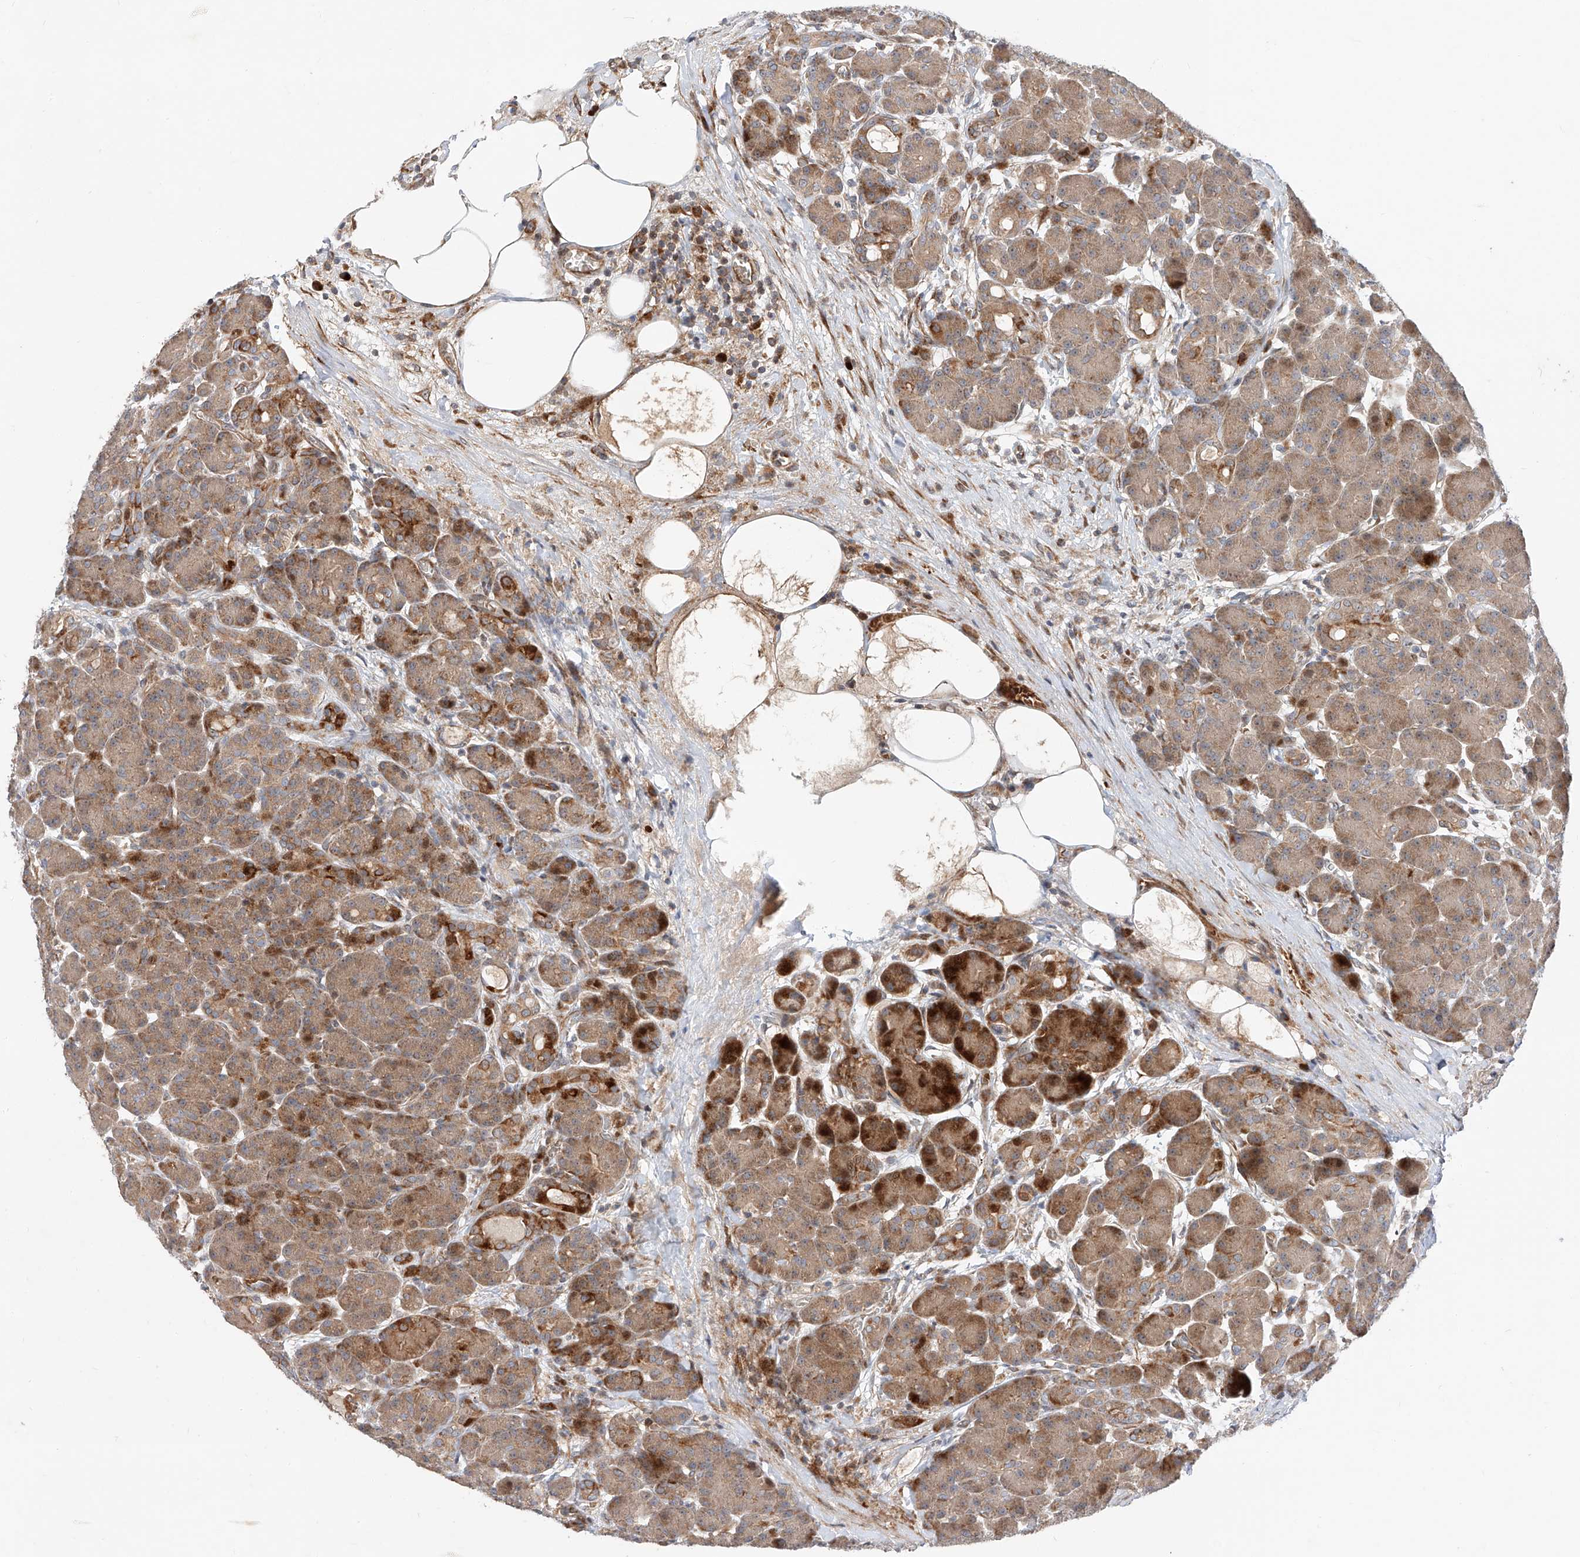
{"staining": {"intensity": "strong", "quantity": "25%-75%", "location": "cytoplasmic/membranous"}, "tissue": "pancreas", "cell_type": "Exocrine glandular cells", "image_type": "normal", "snomed": [{"axis": "morphology", "description": "Normal tissue, NOS"}, {"axis": "topography", "description": "Pancreas"}], "caption": "Immunohistochemistry (IHC) (DAB) staining of normal human pancreas displays strong cytoplasmic/membranous protein staining in about 25%-75% of exocrine glandular cells.", "gene": "USF3", "patient": {"sex": "male", "age": 63}}